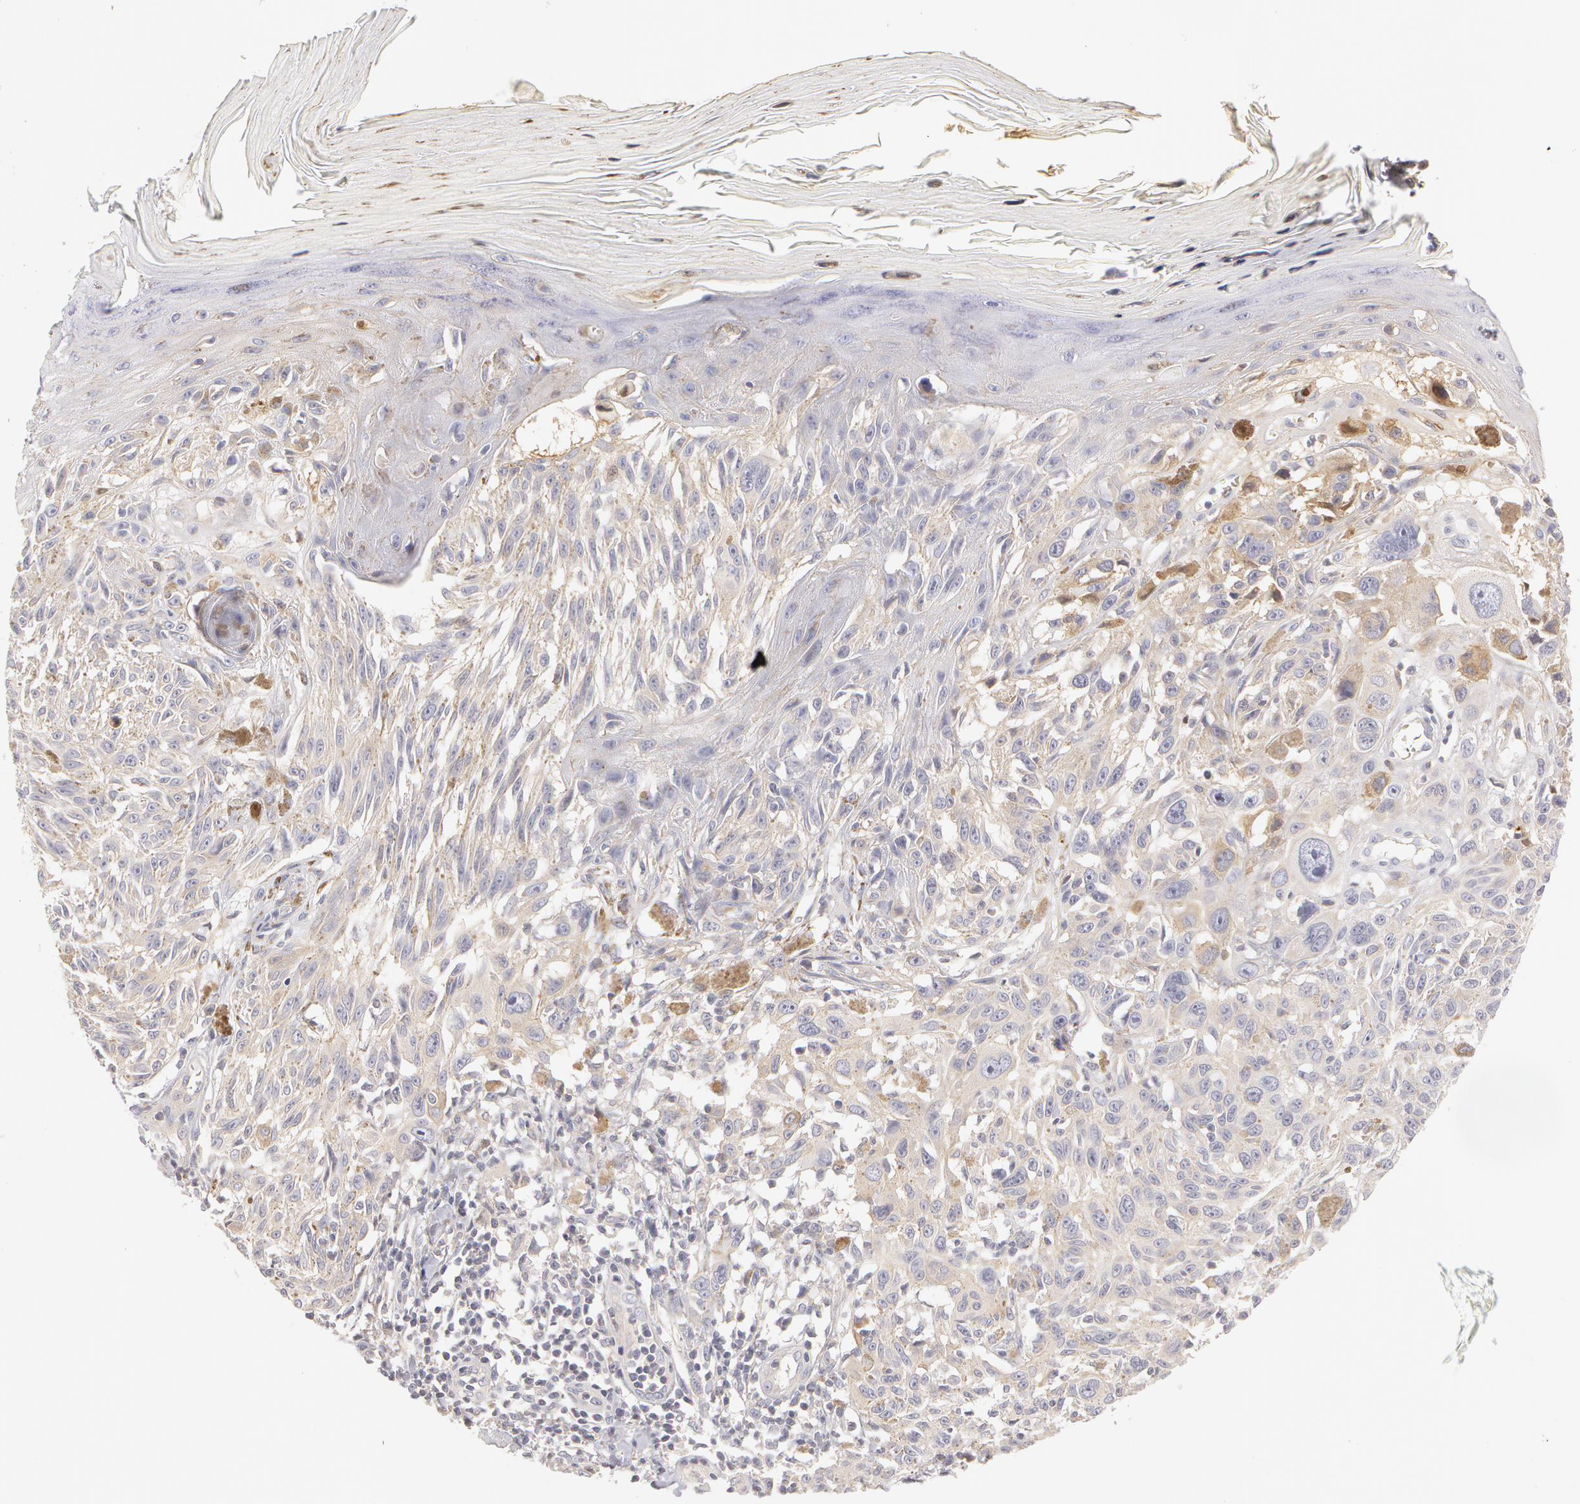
{"staining": {"intensity": "negative", "quantity": "none", "location": "none"}, "tissue": "melanoma", "cell_type": "Tumor cells", "image_type": "cancer", "snomed": [{"axis": "morphology", "description": "Malignant melanoma, NOS"}, {"axis": "topography", "description": "Skin"}], "caption": "Tumor cells are negative for brown protein staining in melanoma.", "gene": "AHSG", "patient": {"sex": "female", "age": 77}}